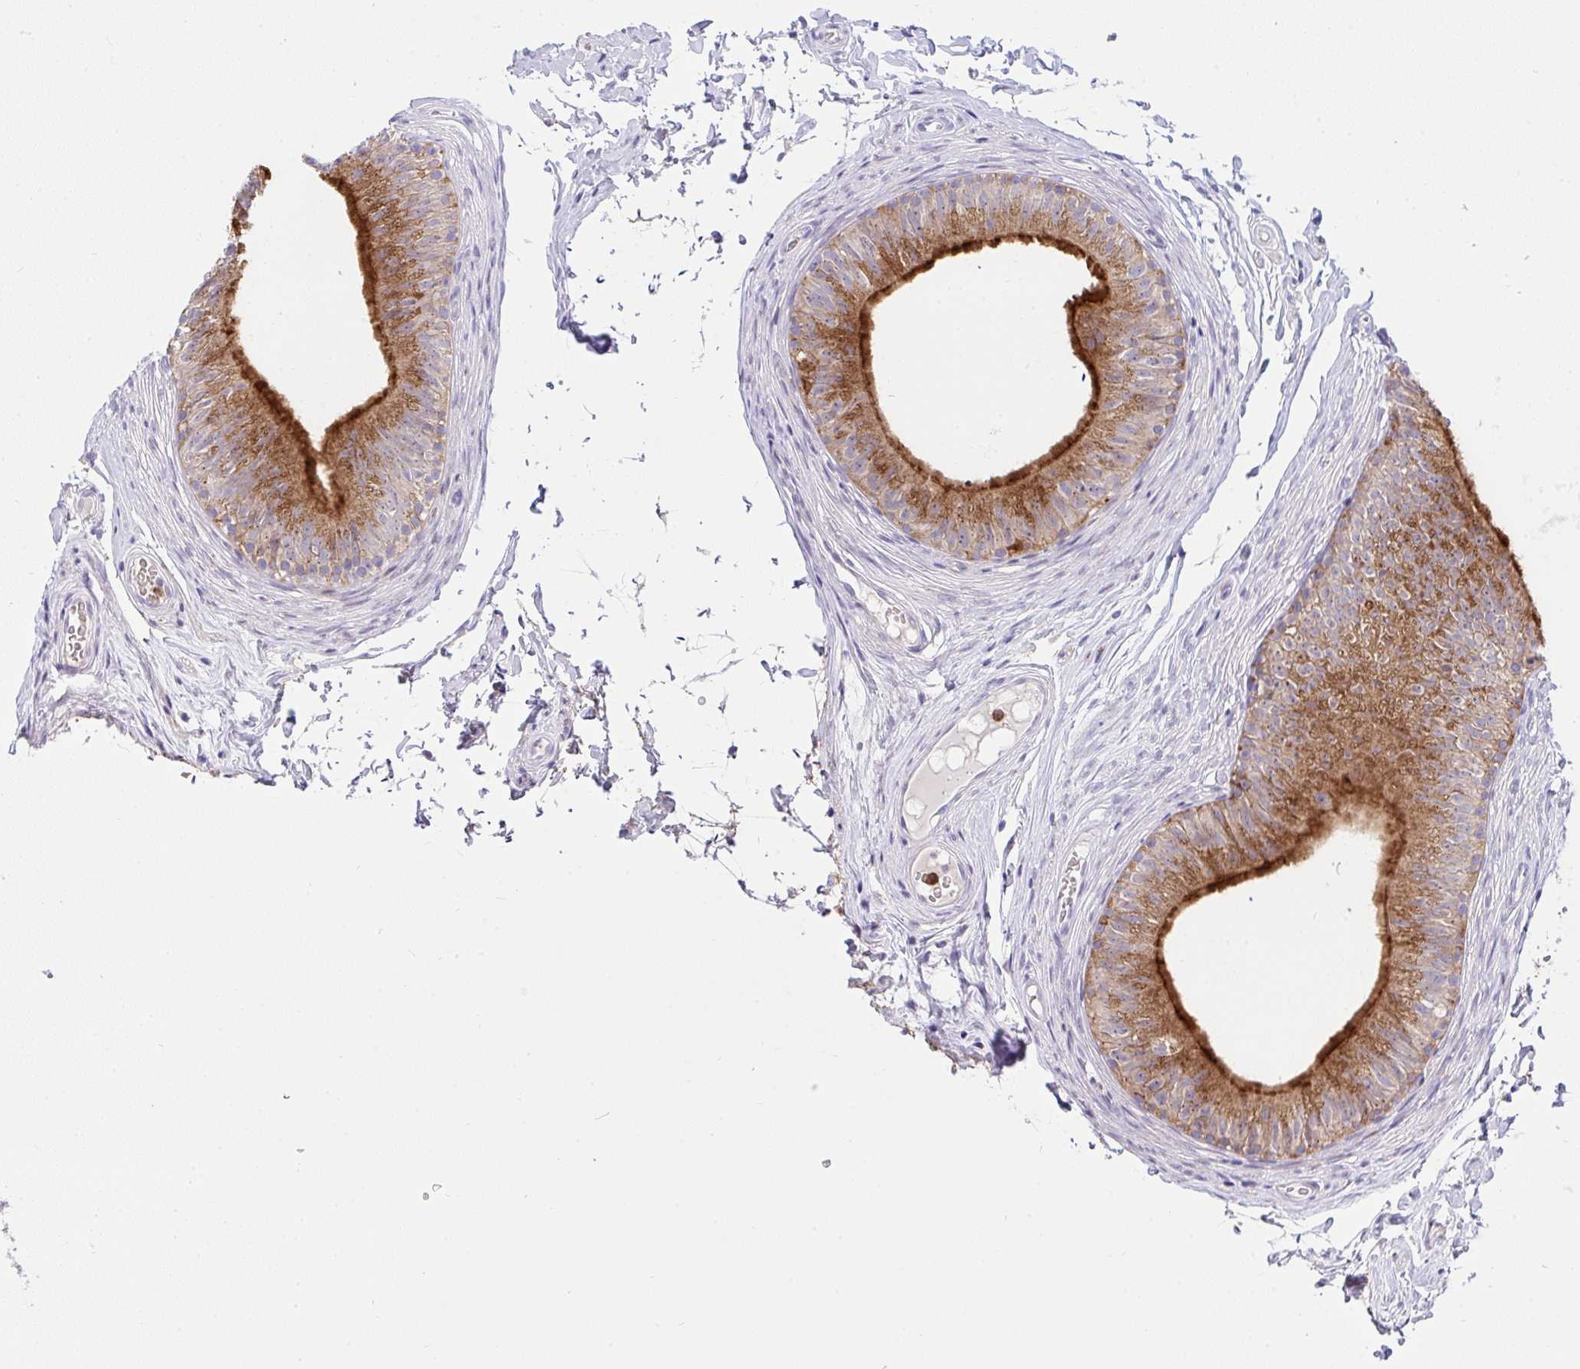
{"staining": {"intensity": "strong", "quantity": ">75%", "location": "cytoplasmic/membranous"}, "tissue": "epididymis", "cell_type": "Glandular cells", "image_type": "normal", "snomed": [{"axis": "morphology", "description": "Normal tissue, NOS"}, {"axis": "topography", "description": "Epididymis, spermatic cord, NOS"}, {"axis": "topography", "description": "Epididymis"}, {"axis": "topography", "description": "Peripheral nerve tissue"}], "caption": "High-power microscopy captured an immunohistochemistry (IHC) micrograph of normal epididymis, revealing strong cytoplasmic/membranous staining in approximately >75% of glandular cells.", "gene": "ZNF554", "patient": {"sex": "male", "age": 29}}